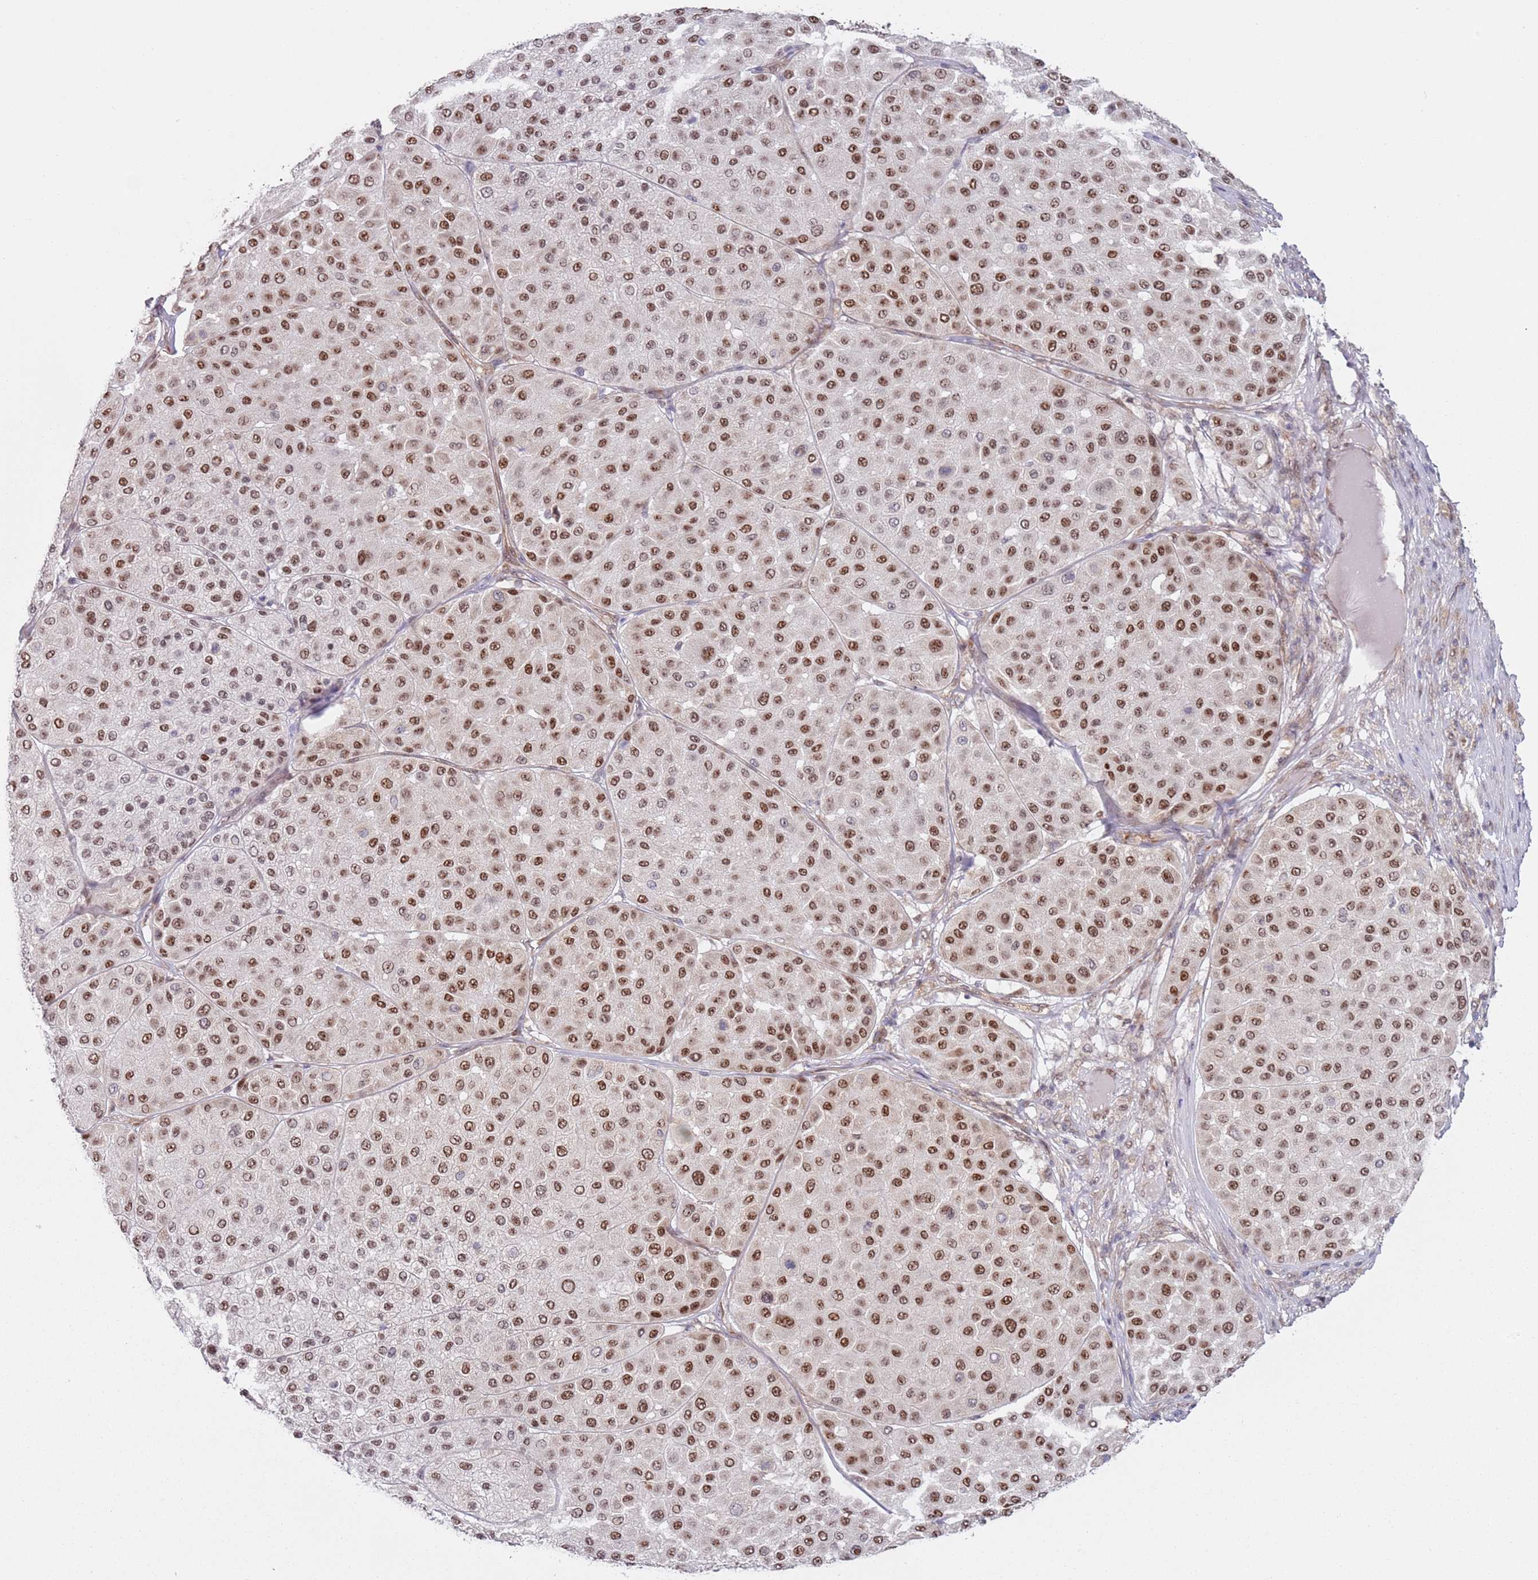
{"staining": {"intensity": "strong", "quantity": ">75%", "location": "nuclear"}, "tissue": "melanoma", "cell_type": "Tumor cells", "image_type": "cancer", "snomed": [{"axis": "morphology", "description": "Malignant melanoma, Metastatic site"}, {"axis": "topography", "description": "Smooth muscle"}], "caption": "Human malignant melanoma (metastatic site) stained with a brown dye shows strong nuclear positive positivity in approximately >75% of tumor cells.", "gene": "SLC25A32", "patient": {"sex": "male", "age": 41}}